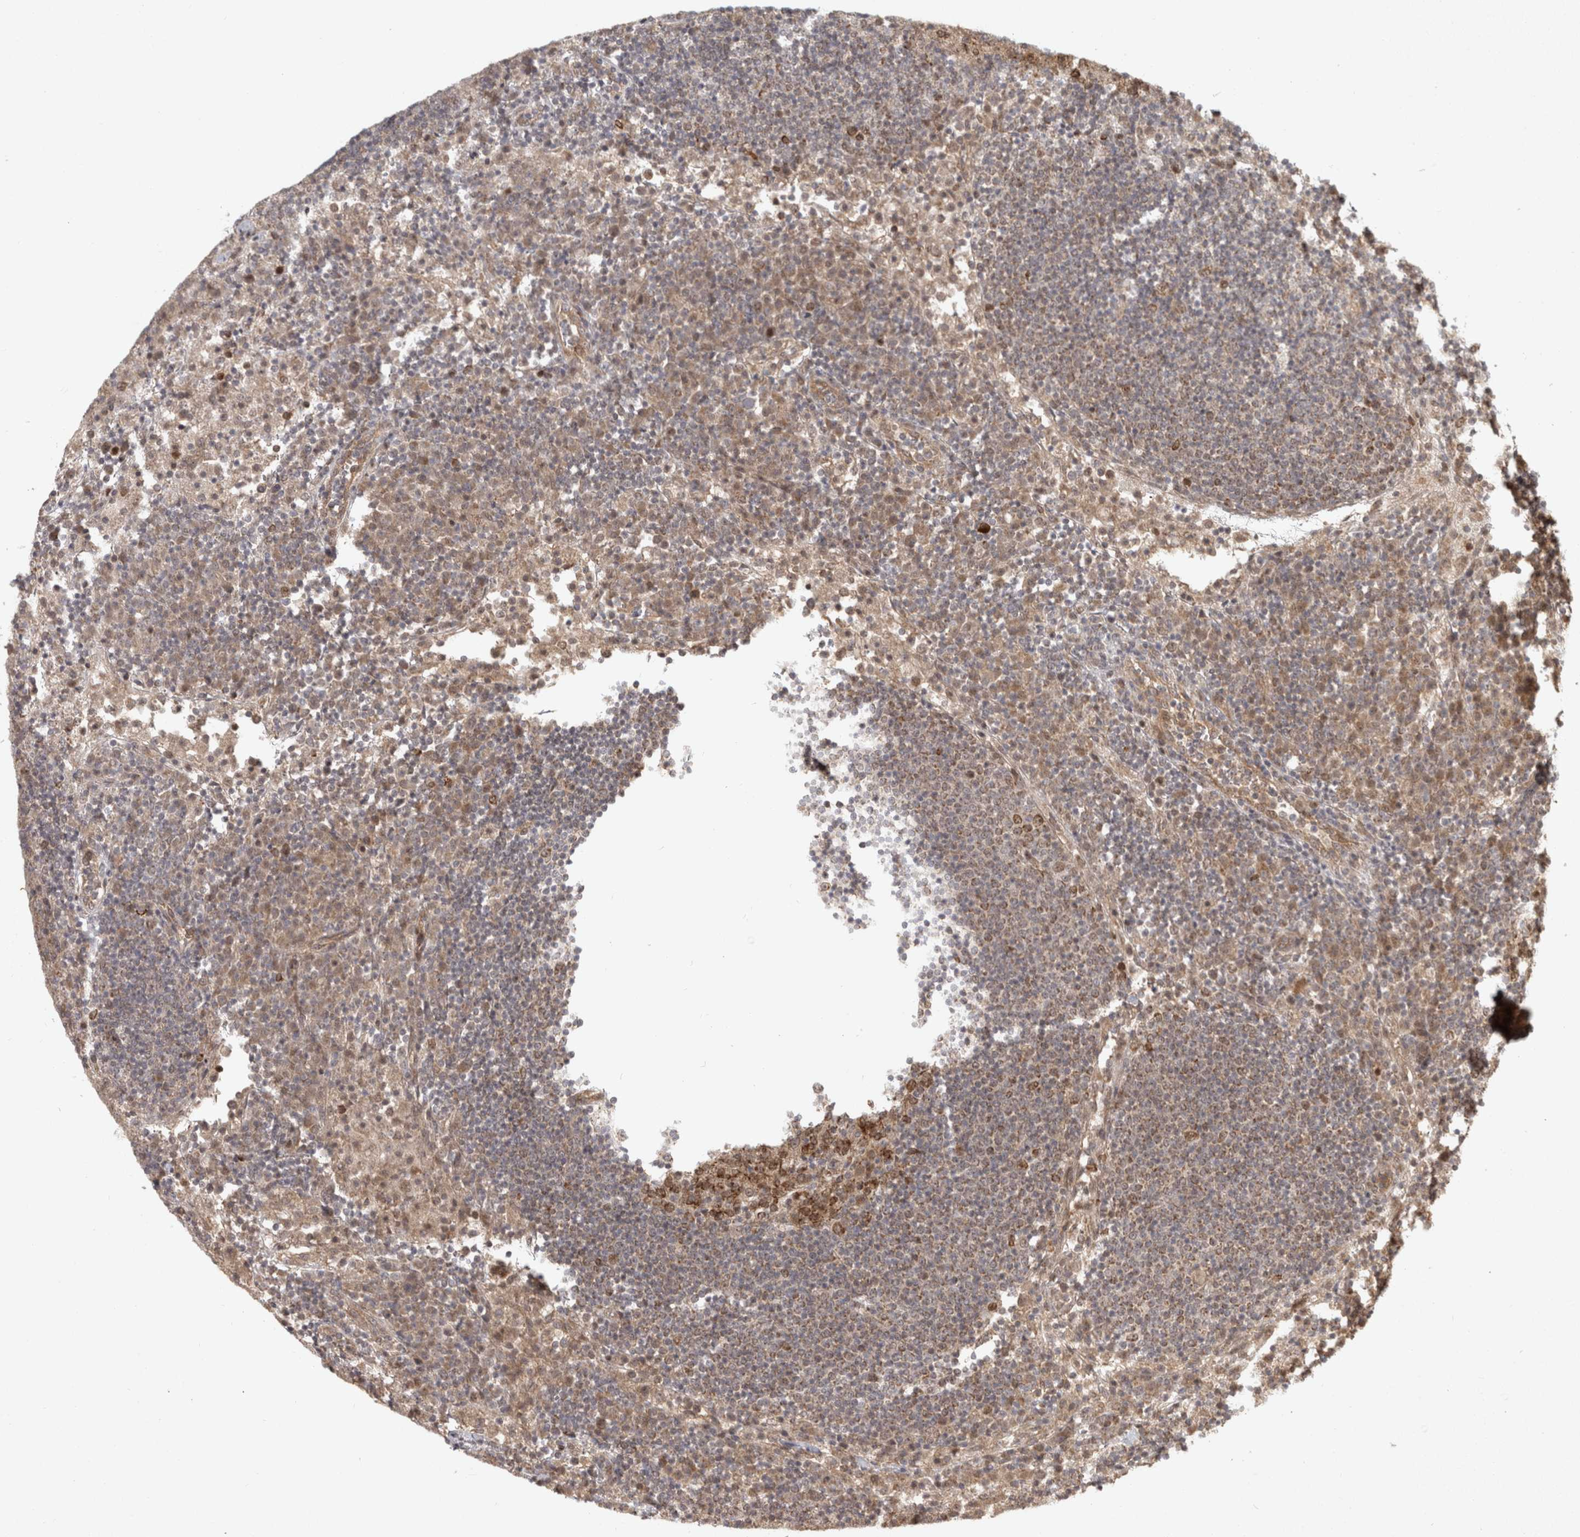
{"staining": {"intensity": "moderate", "quantity": "25%-75%", "location": "cytoplasmic/membranous,nuclear"}, "tissue": "lymph node", "cell_type": "Non-germinal center cells", "image_type": "normal", "snomed": [{"axis": "morphology", "description": "Normal tissue, NOS"}, {"axis": "topography", "description": "Lymph node"}], "caption": "A medium amount of moderate cytoplasmic/membranous,nuclear staining is seen in approximately 25%-75% of non-germinal center cells in normal lymph node.", "gene": "CAMSAP2", "patient": {"sex": "female", "age": 53}}